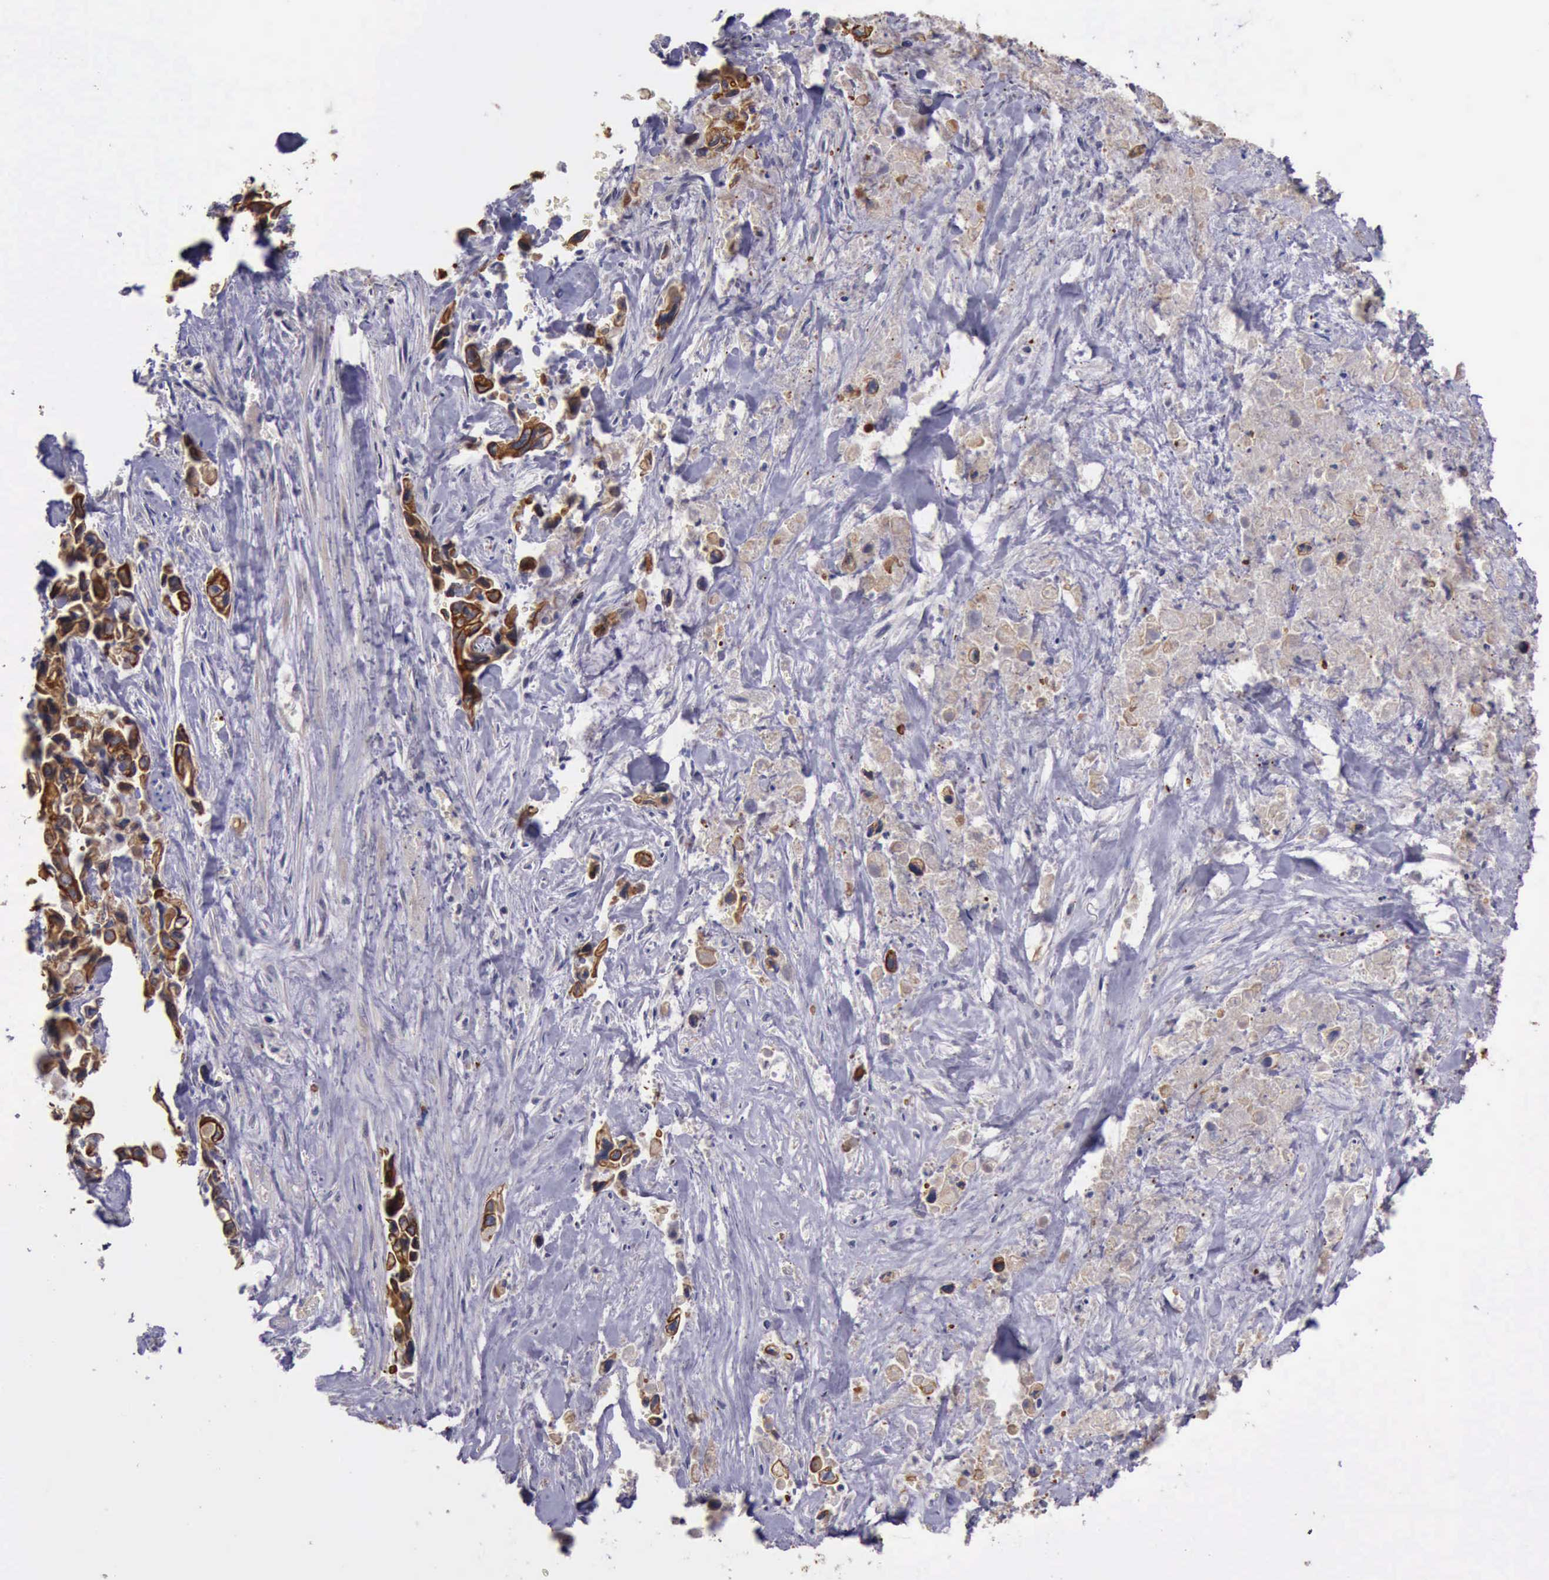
{"staining": {"intensity": "moderate", "quantity": ">75%", "location": "cytoplasmic/membranous"}, "tissue": "pancreatic cancer", "cell_type": "Tumor cells", "image_type": "cancer", "snomed": [{"axis": "morphology", "description": "Adenocarcinoma, NOS"}, {"axis": "topography", "description": "Pancreas"}], "caption": "IHC of human pancreatic cancer (adenocarcinoma) exhibits medium levels of moderate cytoplasmic/membranous expression in approximately >75% of tumor cells.", "gene": "RAB39B", "patient": {"sex": "male", "age": 69}}